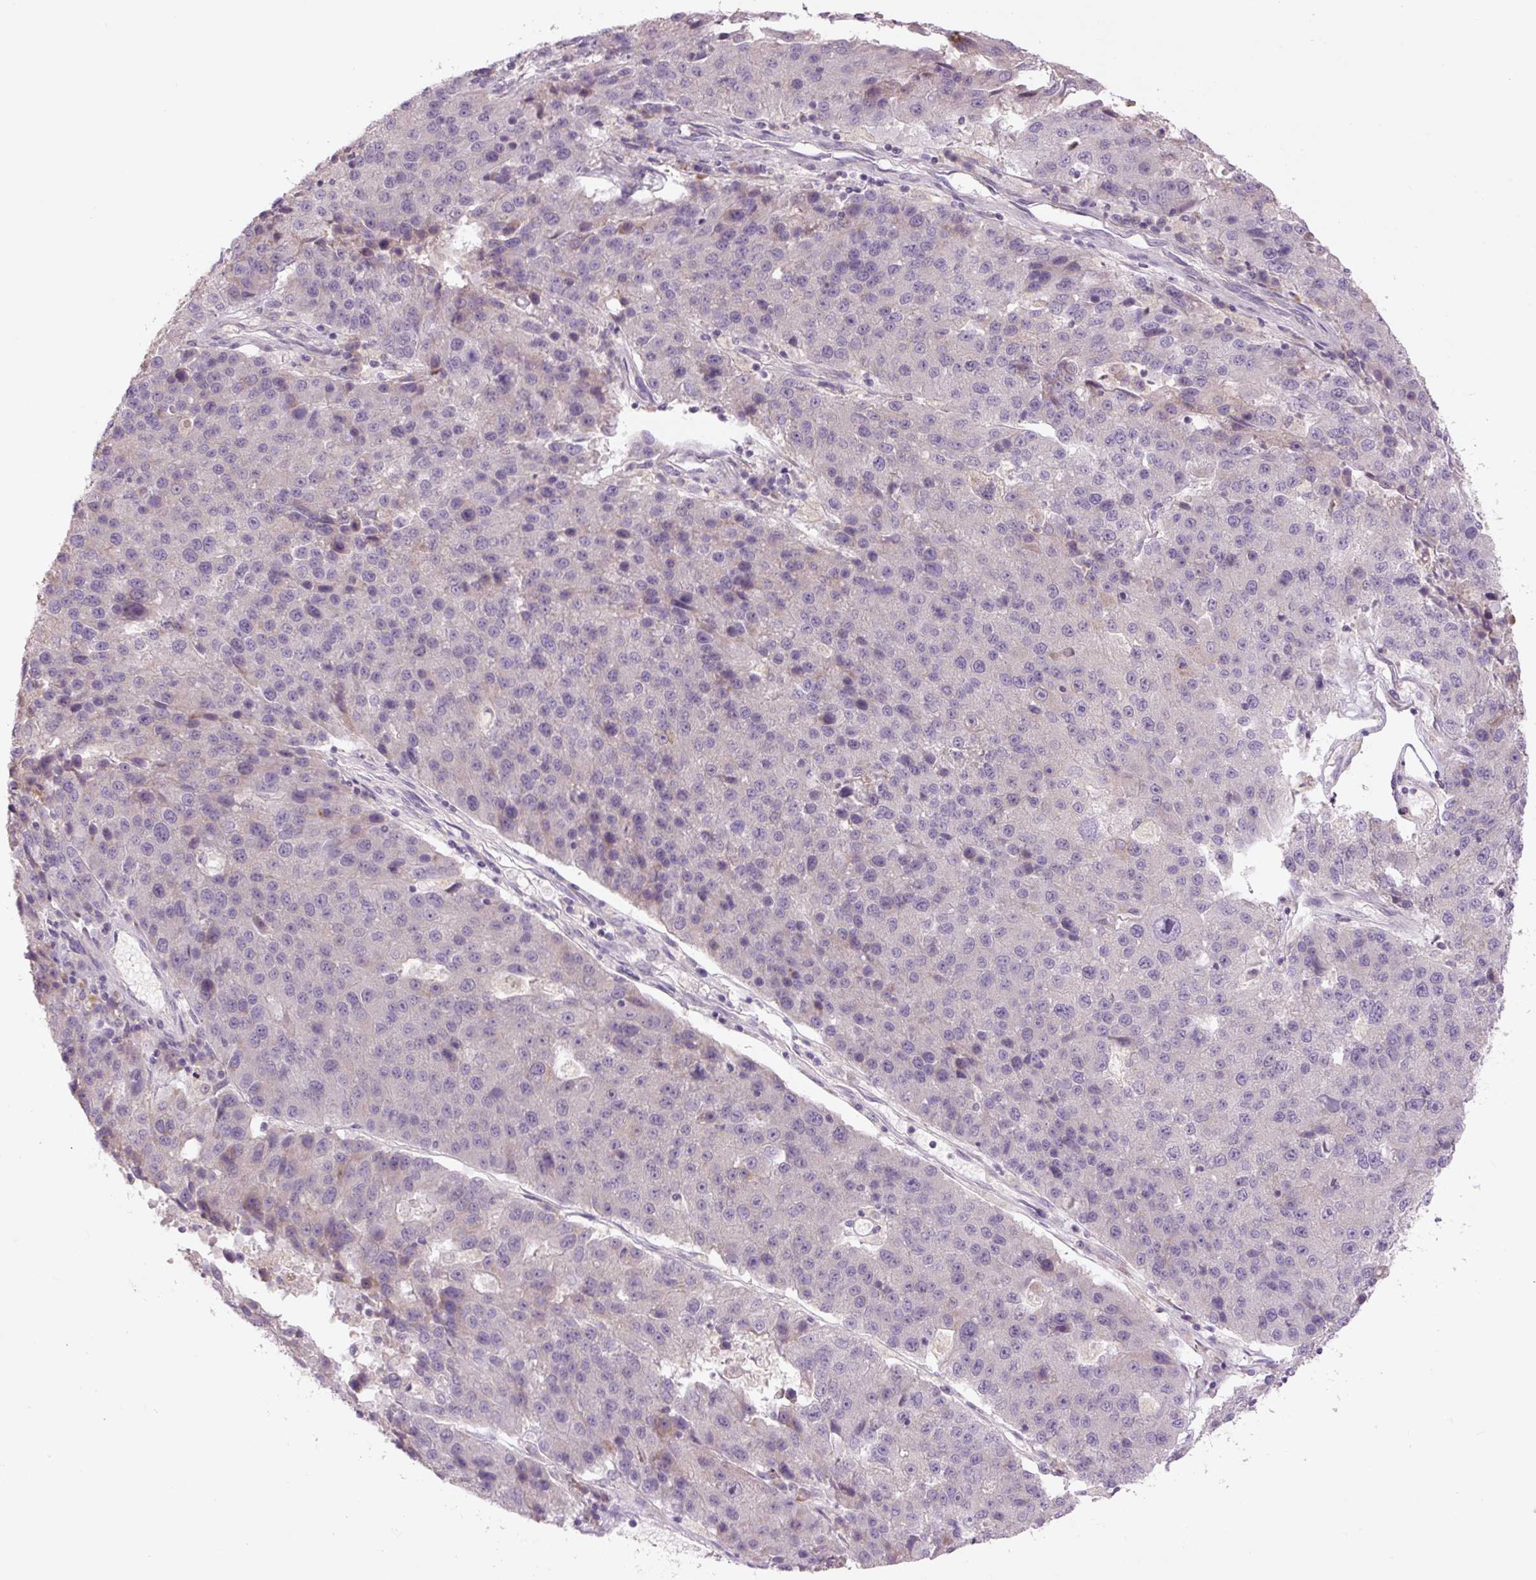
{"staining": {"intensity": "negative", "quantity": "none", "location": "none"}, "tissue": "stomach cancer", "cell_type": "Tumor cells", "image_type": "cancer", "snomed": [{"axis": "morphology", "description": "Adenocarcinoma, NOS"}, {"axis": "topography", "description": "Stomach"}], "caption": "Immunohistochemical staining of stomach cancer (adenocarcinoma) displays no significant staining in tumor cells.", "gene": "TMEM100", "patient": {"sex": "male", "age": 71}}